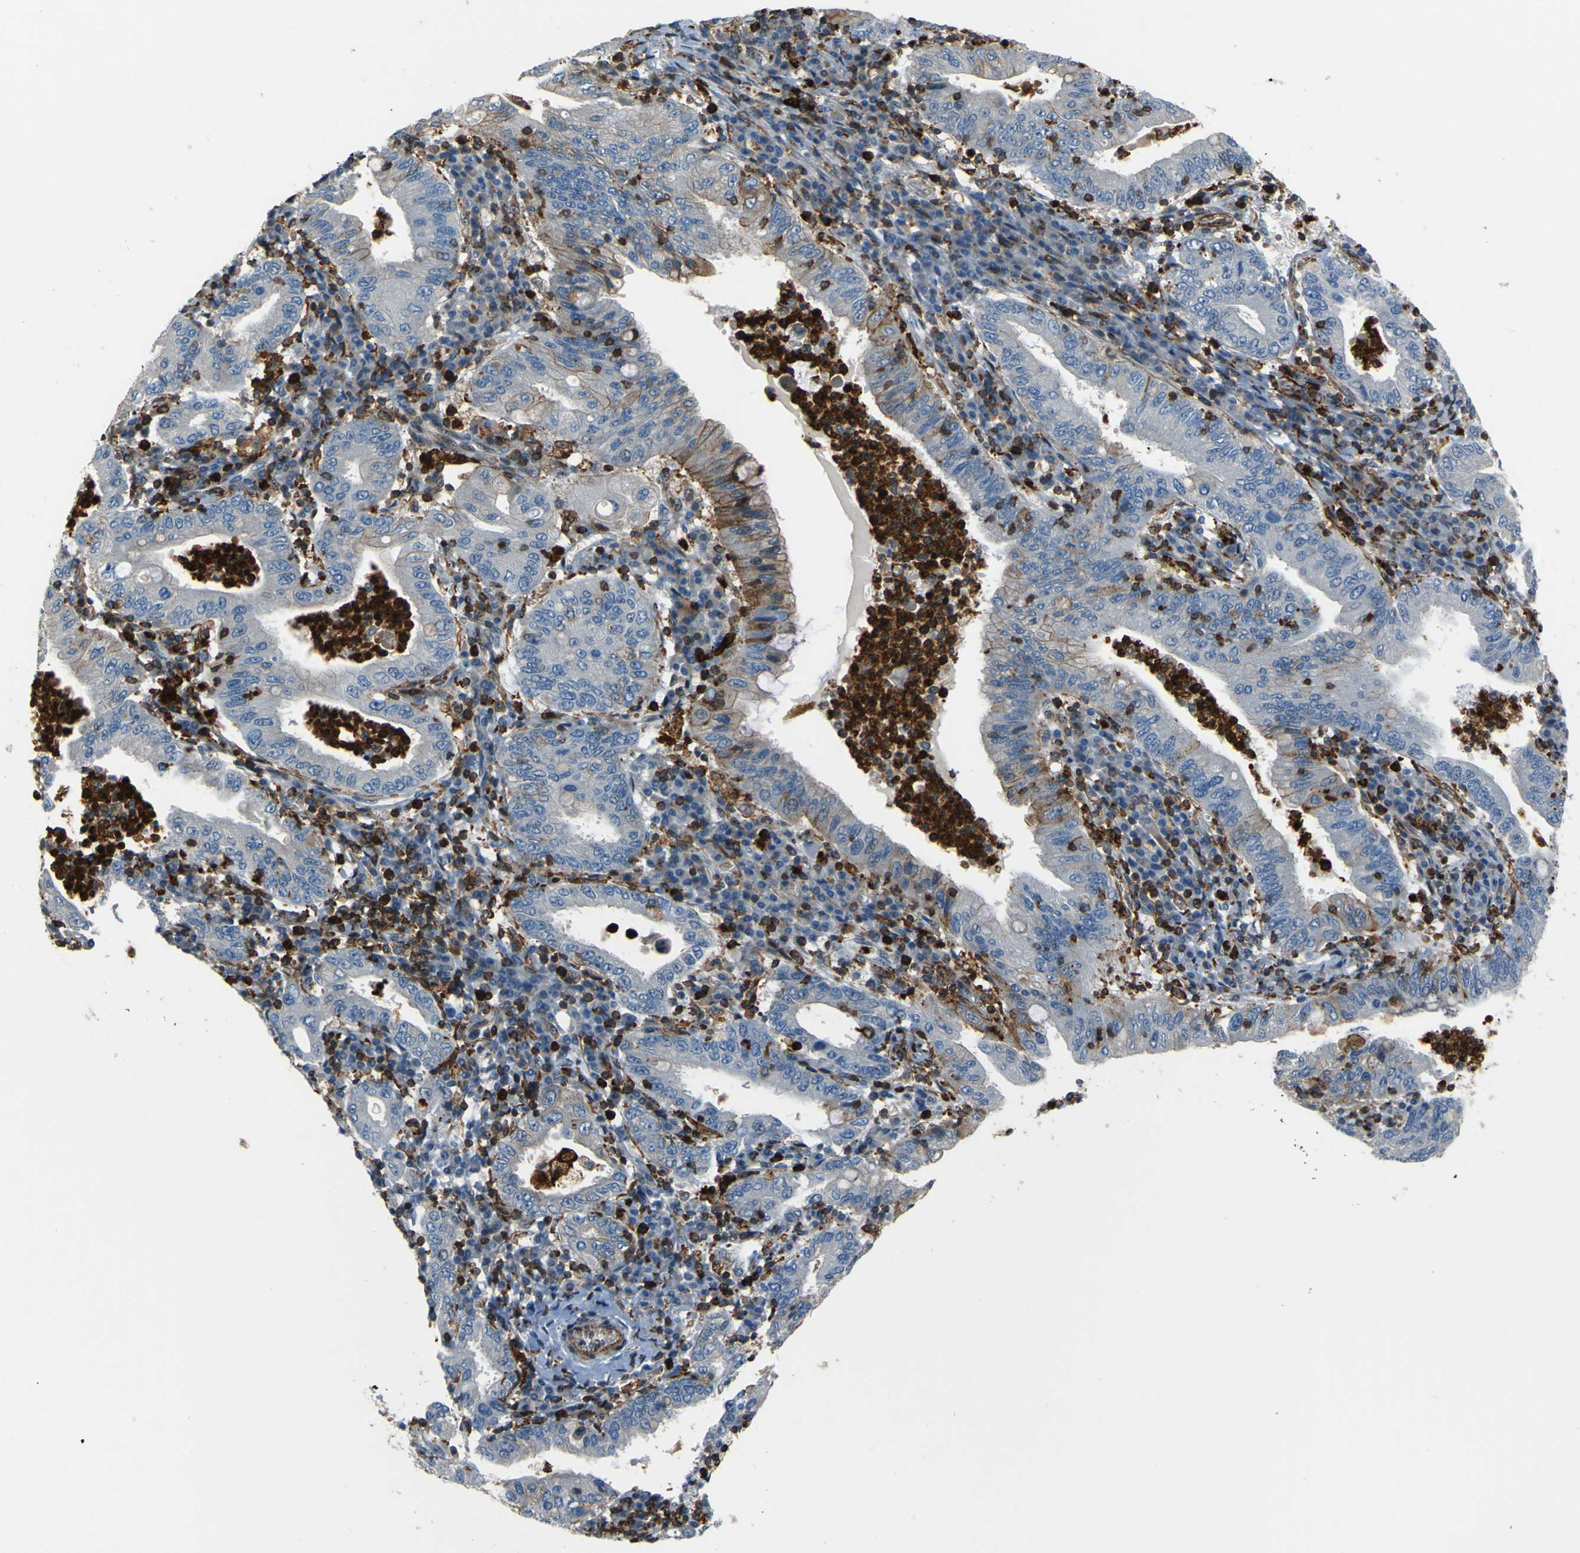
{"staining": {"intensity": "negative", "quantity": "none", "location": "none"}, "tissue": "stomach cancer", "cell_type": "Tumor cells", "image_type": "cancer", "snomed": [{"axis": "morphology", "description": "Normal tissue, NOS"}, {"axis": "morphology", "description": "Adenocarcinoma, NOS"}, {"axis": "topography", "description": "Esophagus"}, {"axis": "topography", "description": "Stomach, upper"}, {"axis": "topography", "description": "Peripheral nerve tissue"}], "caption": "Tumor cells are negative for protein expression in human stomach cancer.", "gene": "PCDHB5", "patient": {"sex": "male", "age": 62}}